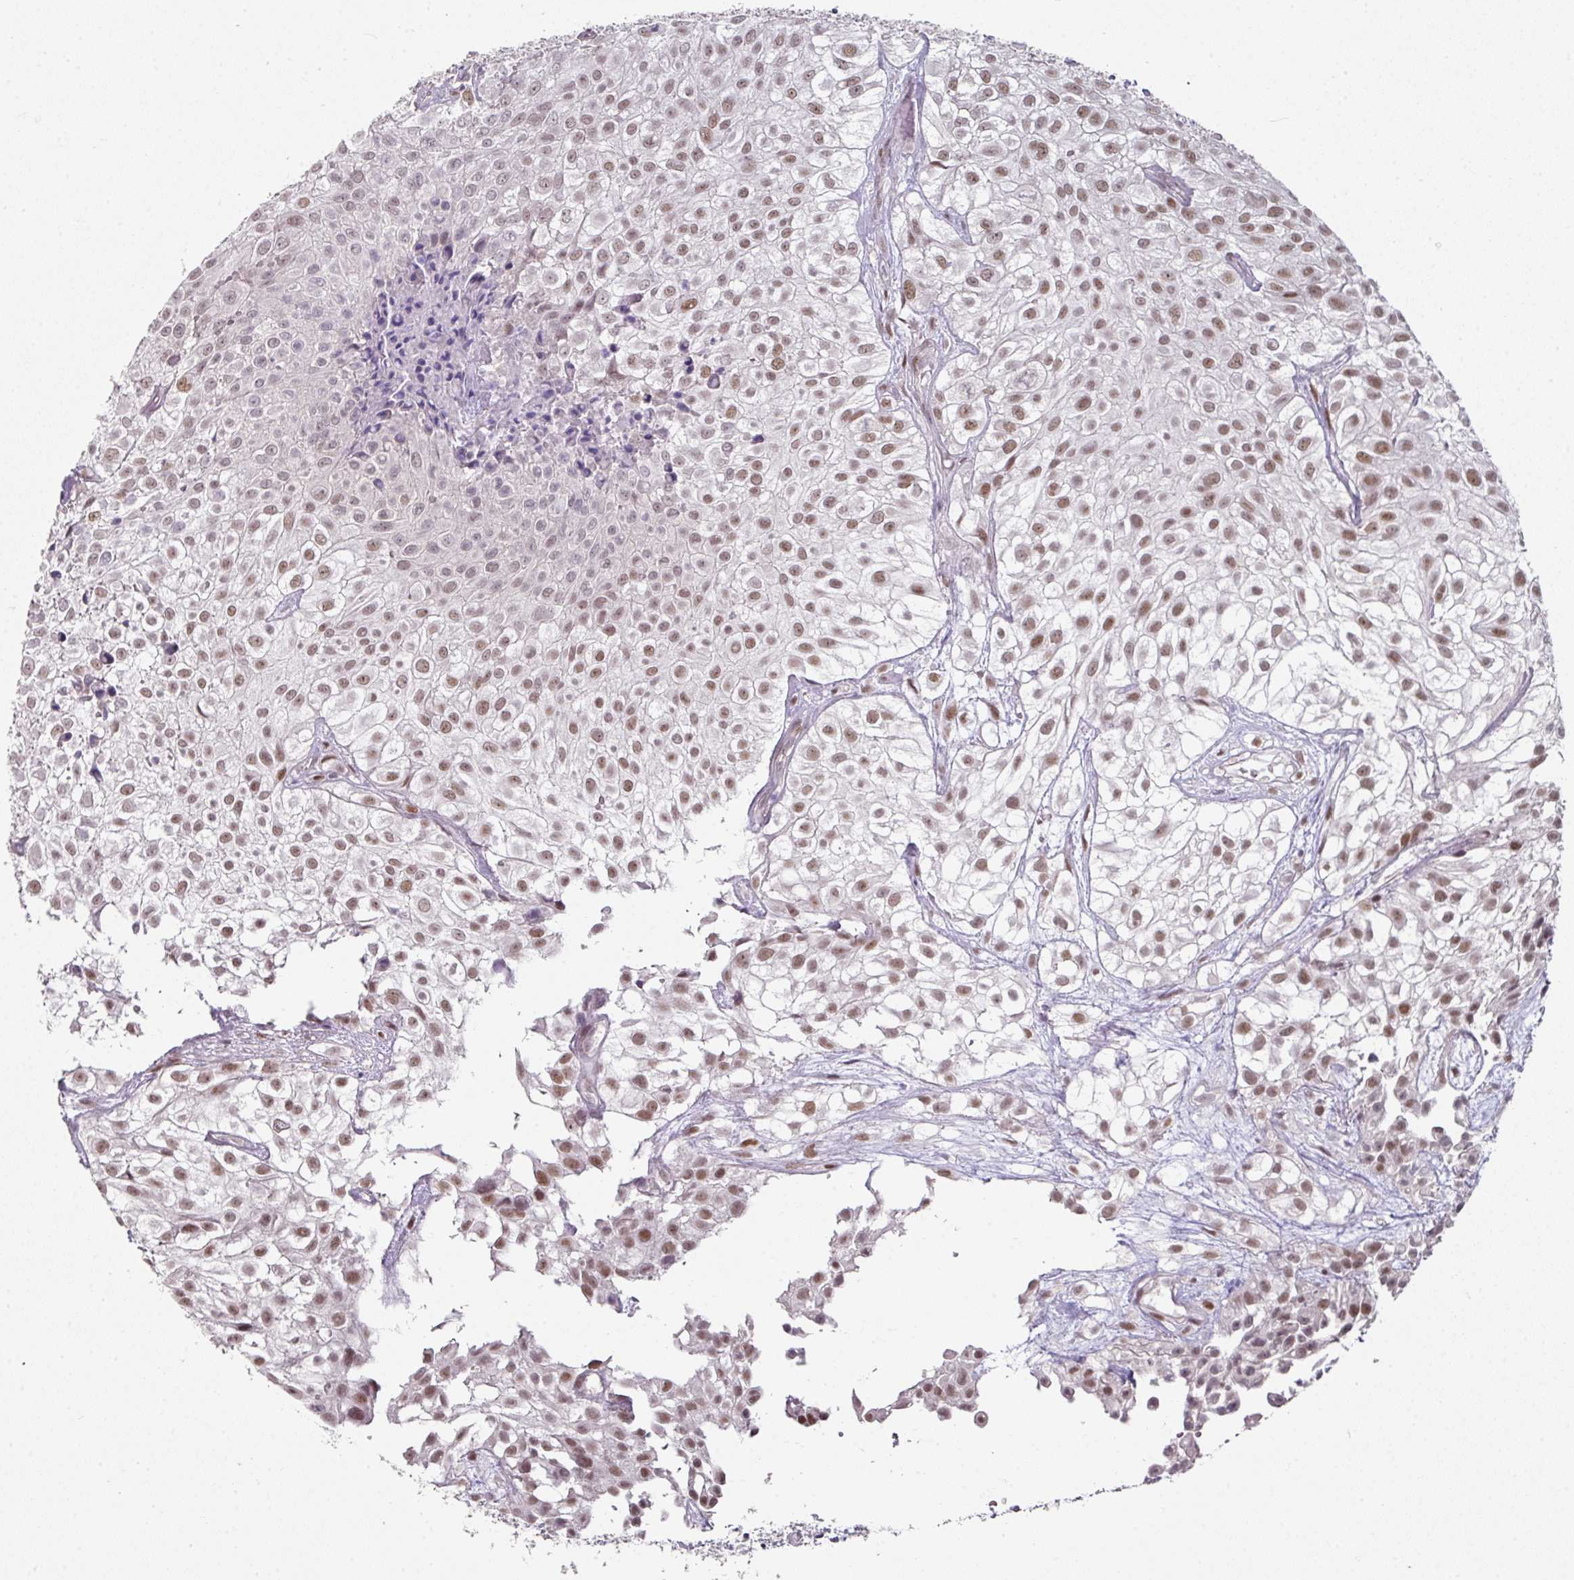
{"staining": {"intensity": "moderate", "quantity": ">75%", "location": "nuclear"}, "tissue": "urothelial cancer", "cell_type": "Tumor cells", "image_type": "cancer", "snomed": [{"axis": "morphology", "description": "Urothelial carcinoma, High grade"}, {"axis": "topography", "description": "Urinary bladder"}], "caption": "IHC staining of urothelial carcinoma (high-grade), which shows medium levels of moderate nuclear staining in about >75% of tumor cells indicating moderate nuclear protein expression. The staining was performed using DAB (brown) for protein detection and nuclei were counterstained in hematoxylin (blue).", "gene": "ELK1", "patient": {"sex": "male", "age": 56}}